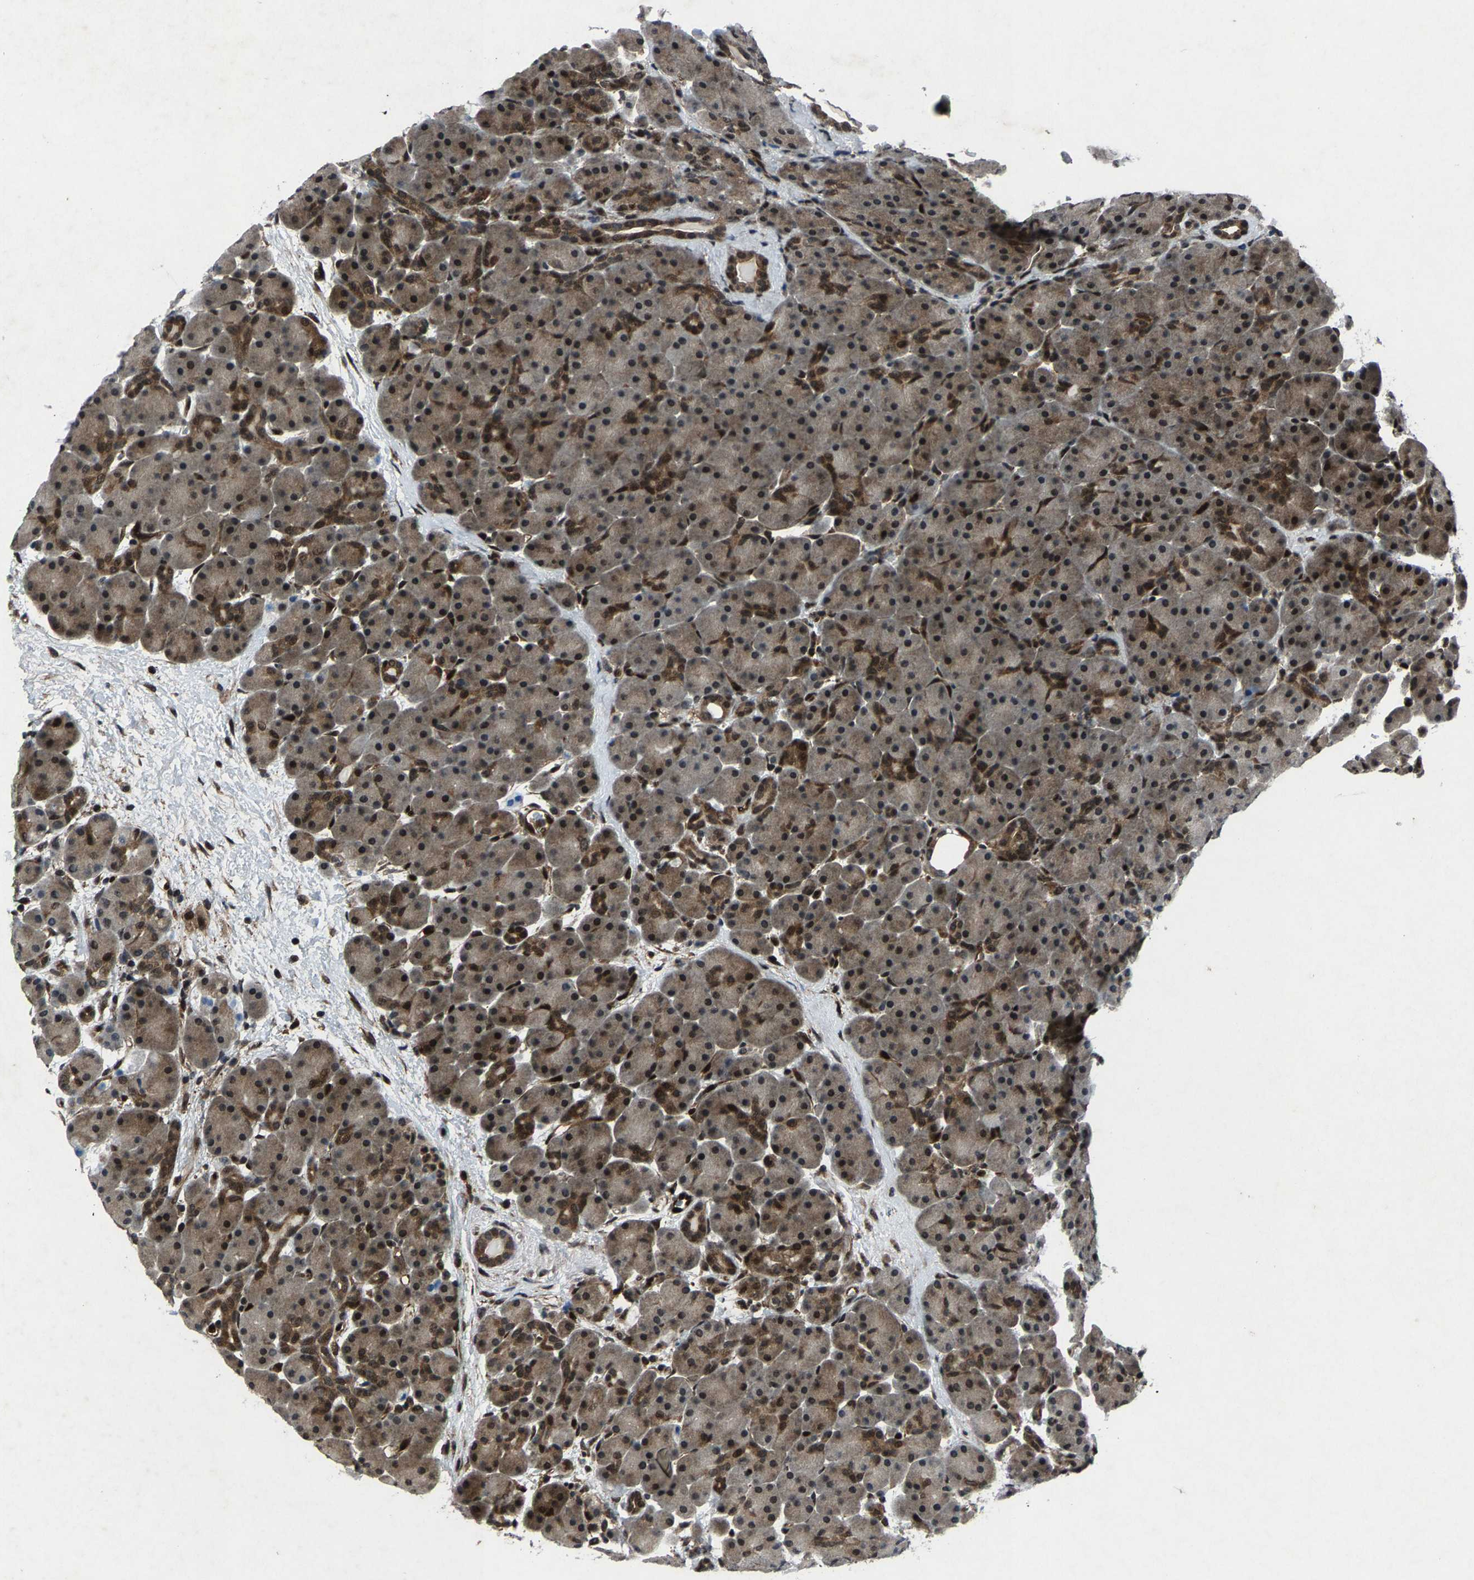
{"staining": {"intensity": "strong", "quantity": "25%-75%", "location": "cytoplasmic/membranous,nuclear"}, "tissue": "pancreas", "cell_type": "Exocrine glandular cells", "image_type": "normal", "snomed": [{"axis": "morphology", "description": "Normal tissue, NOS"}, {"axis": "topography", "description": "Pancreas"}], "caption": "A micrograph of human pancreas stained for a protein reveals strong cytoplasmic/membranous,nuclear brown staining in exocrine glandular cells.", "gene": "ATXN3", "patient": {"sex": "male", "age": 66}}